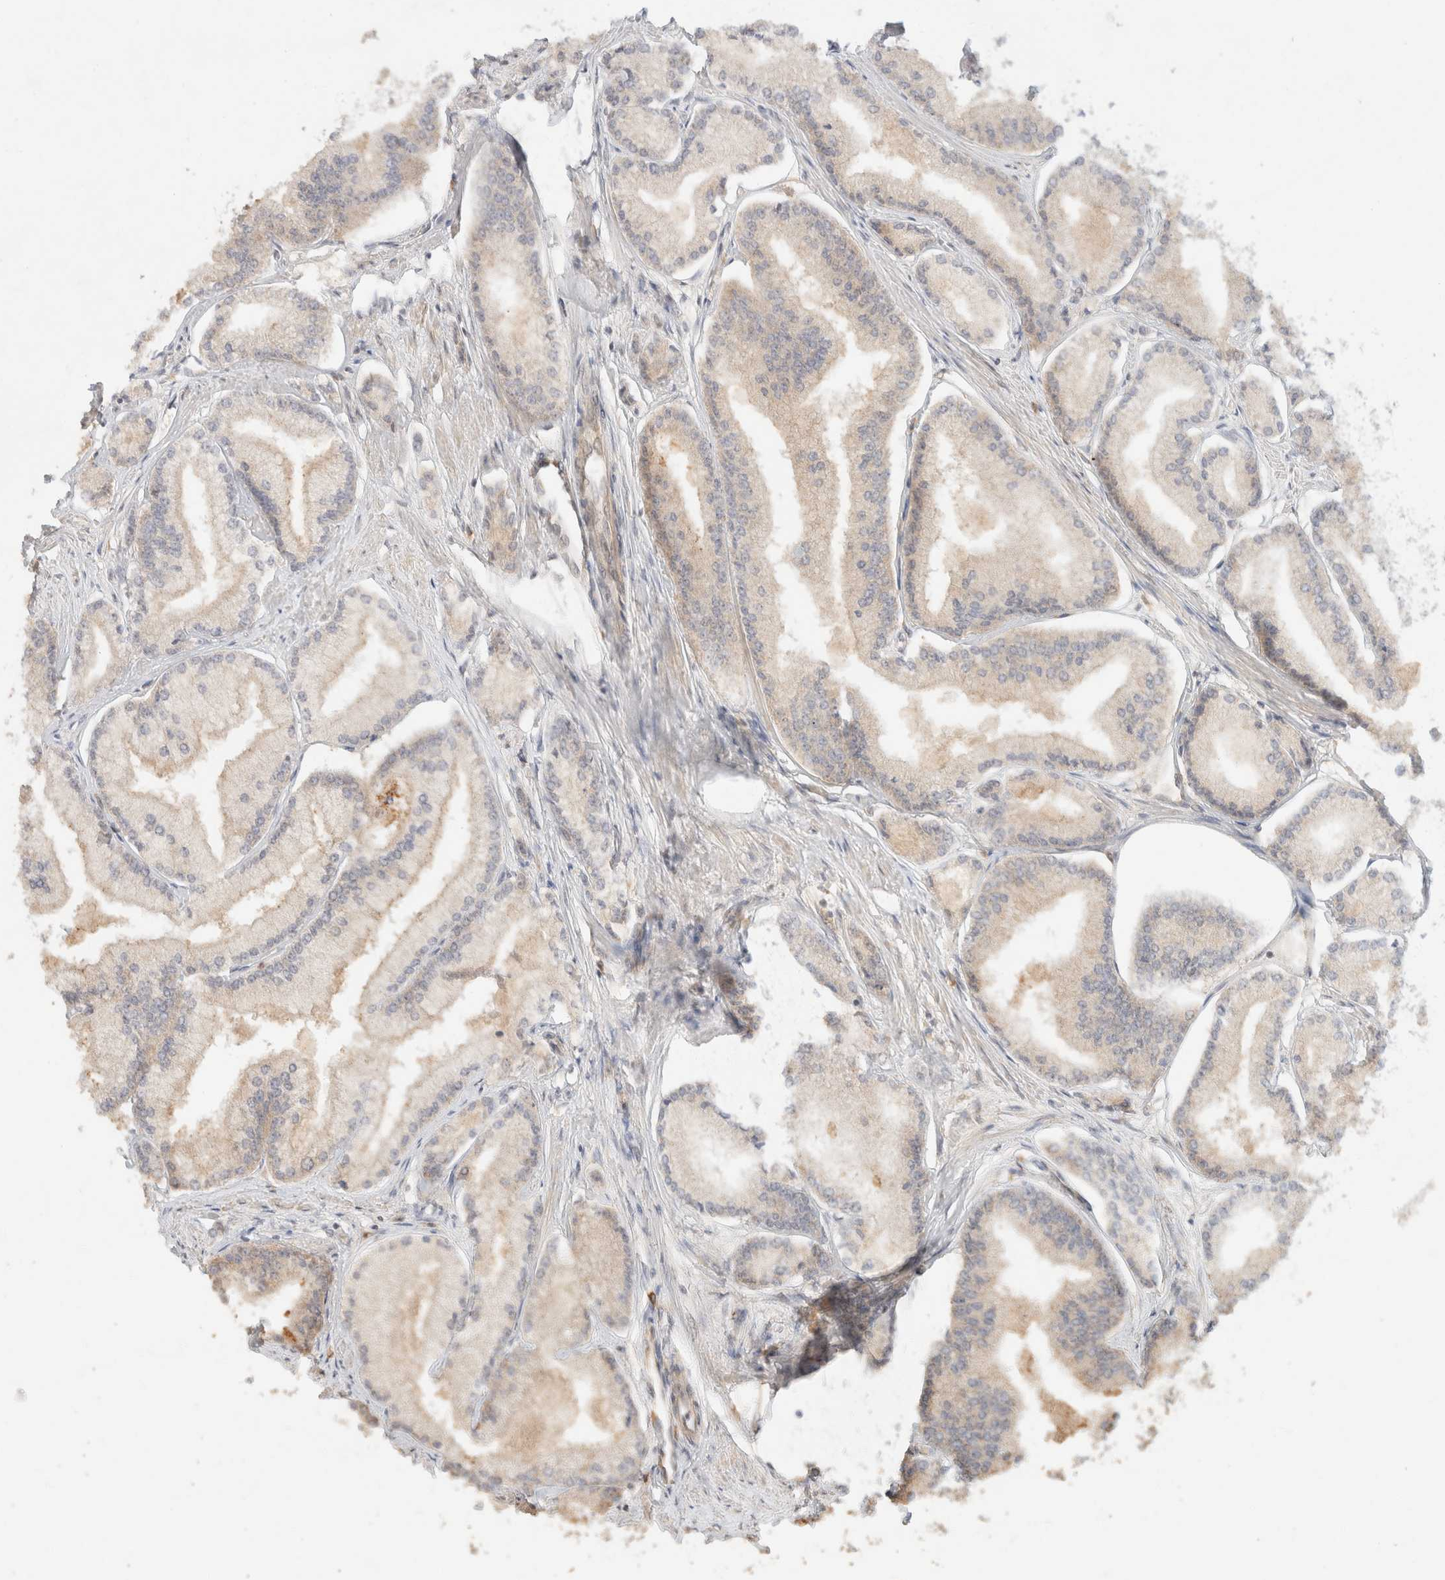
{"staining": {"intensity": "weak", "quantity": "25%-75%", "location": "cytoplasmic/membranous"}, "tissue": "prostate cancer", "cell_type": "Tumor cells", "image_type": "cancer", "snomed": [{"axis": "morphology", "description": "Adenocarcinoma, Low grade"}, {"axis": "topography", "description": "Prostate"}], "caption": "A high-resolution photomicrograph shows IHC staining of prostate cancer, which shows weak cytoplasmic/membranous positivity in about 25%-75% of tumor cells.", "gene": "TACC1", "patient": {"sex": "male", "age": 52}}